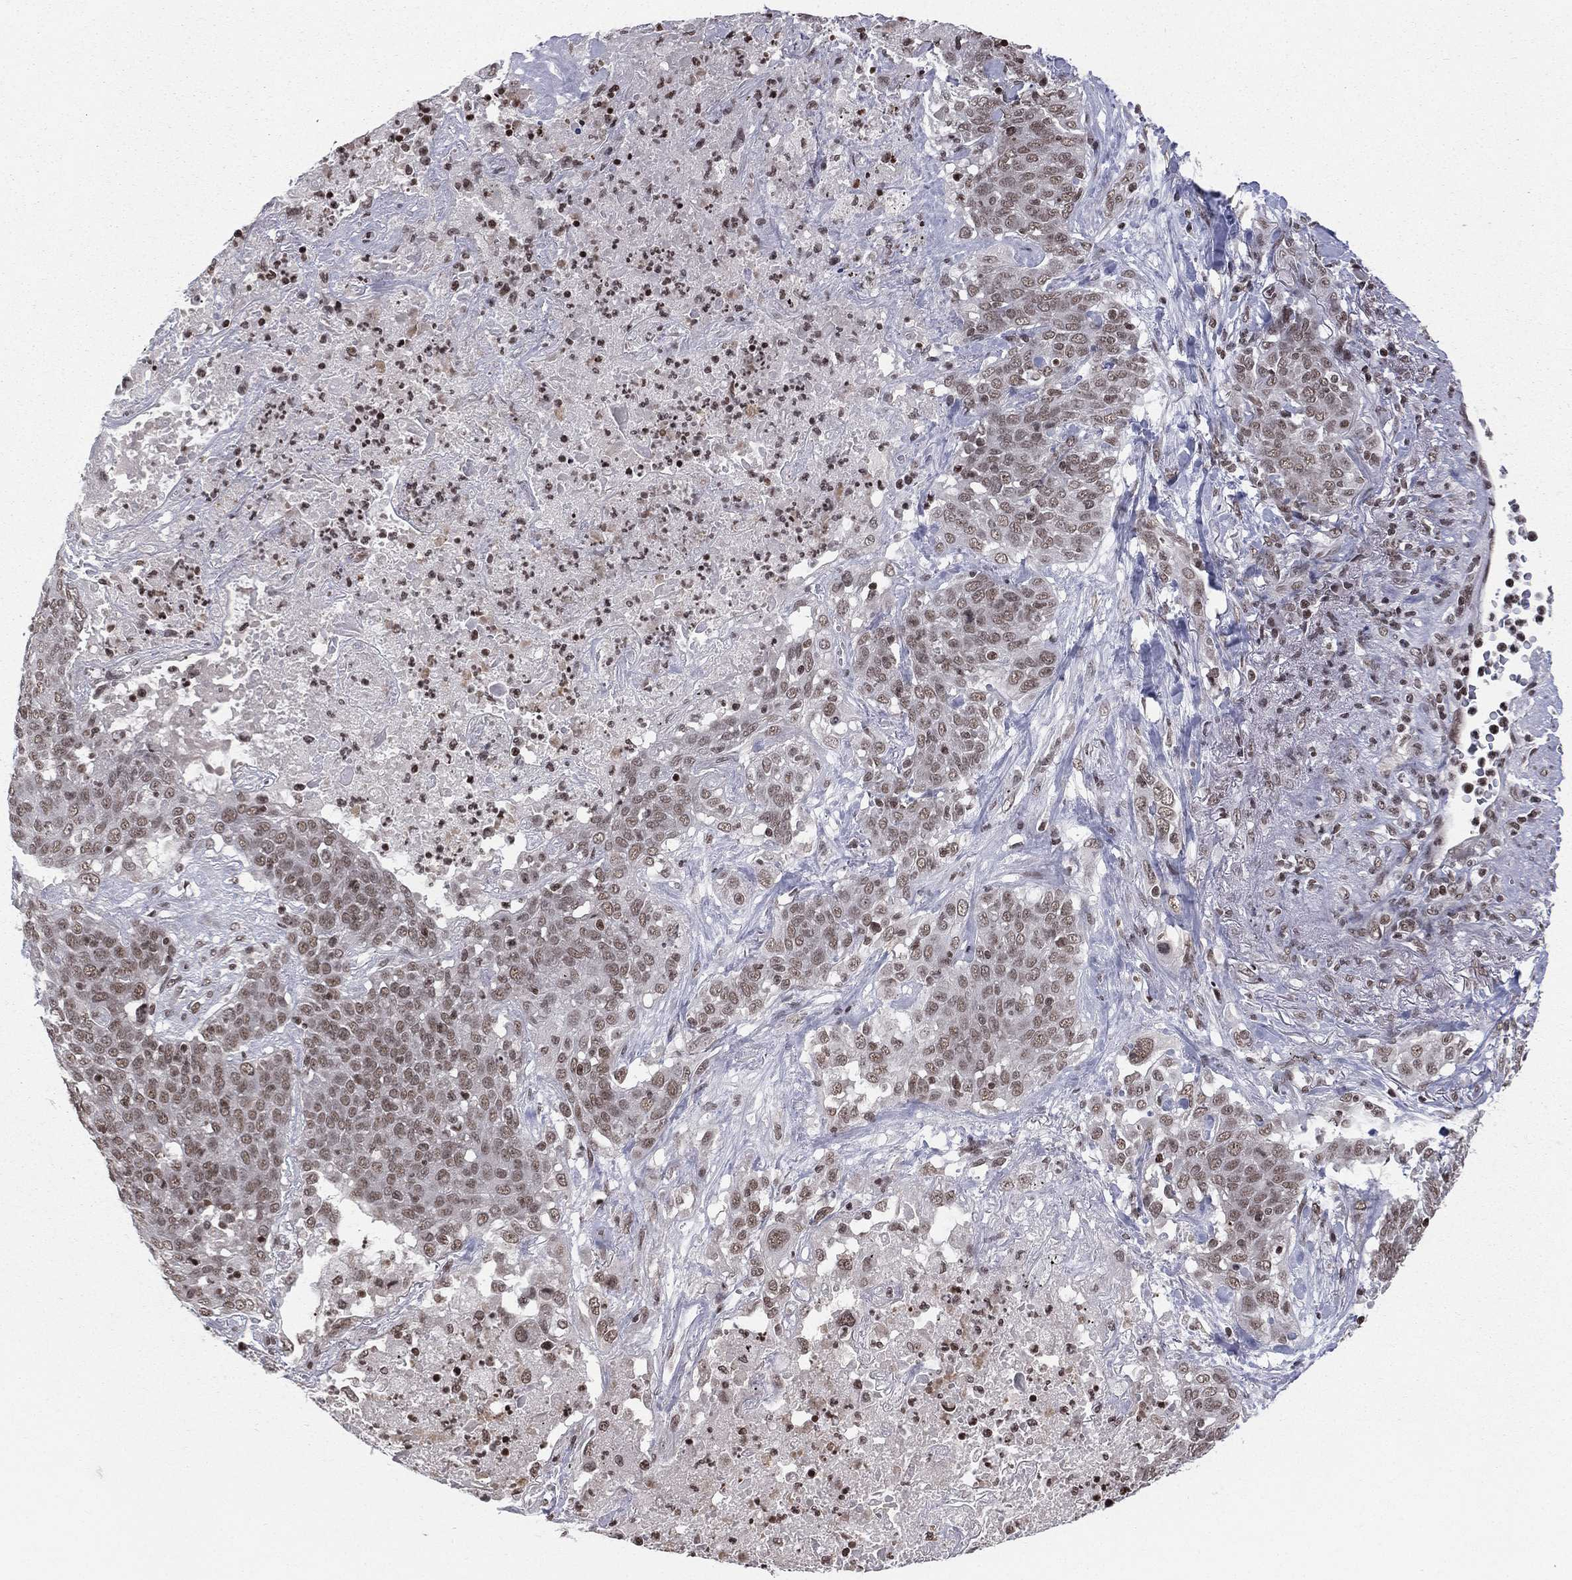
{"staining": {"intensity": "weak", "quantity": "25%-75%", "location": "nuclear"}, "tissue": "lung cancer", "cell_type": "Tumor cells", "image_type": "cancer", "snomed": [{"axis": "morphology", "description": "Squamous cell carcinoma, NOS"}, {"axis": "topography", "description": "Lung"}], "caption": "Immunohistochemistry (IHC) (DAB (3,3'-diaminobenzidine)) staining of human squamous cell carcinoma (lung) displays weak nuclear protein expression in approximately 25%-75% of tumor cells.", "gene": "RFX7", "patient": {"sex": "male", "age": 82}}